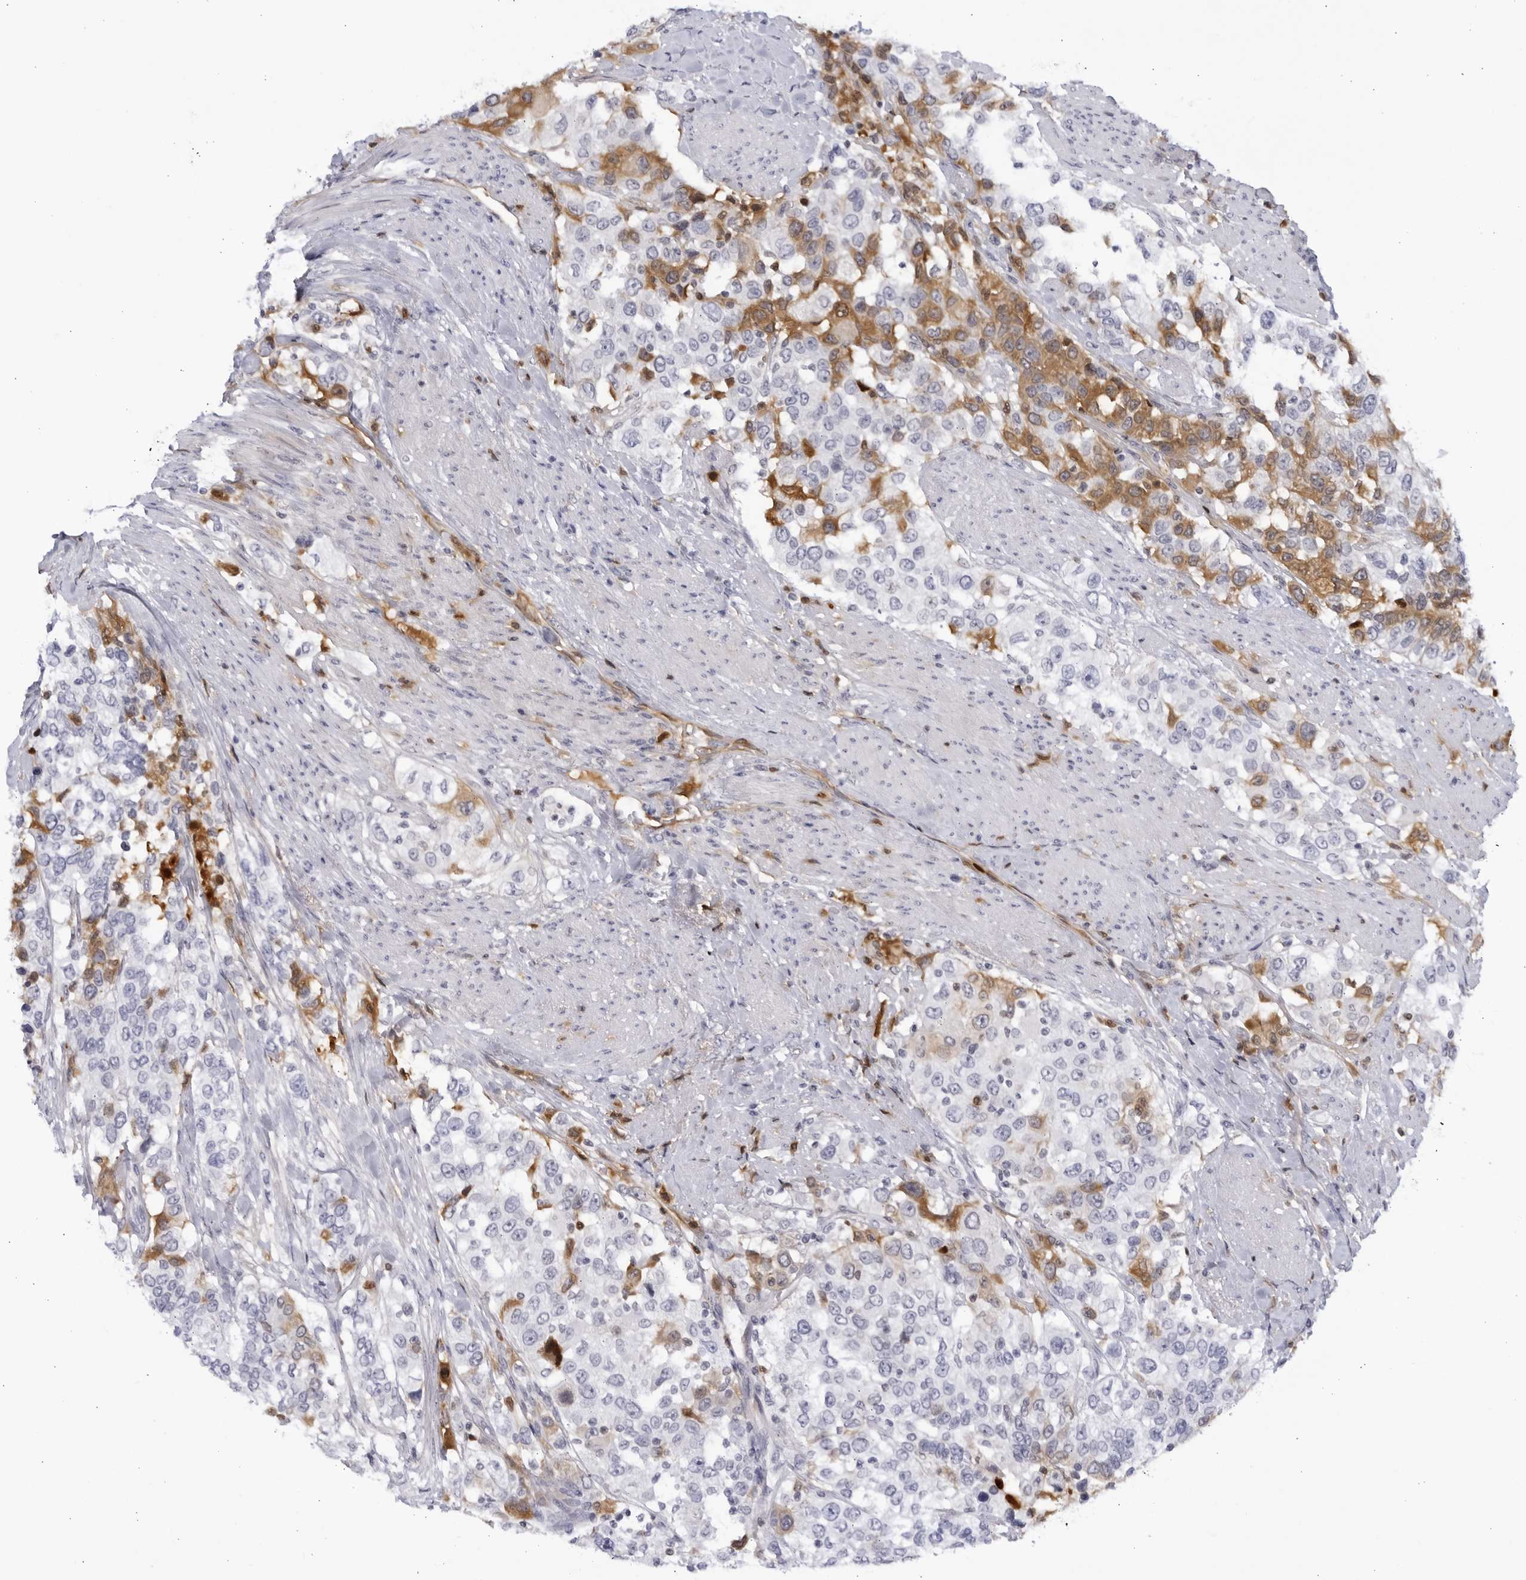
{"staining": {"intensity": "moderate", "quantity": "<25%", "location": "cytoplasmic/membranous"}, "tissue": "urothelial cancer", "cell_type": "Tumor cells", "image_type": "cancer", "snomed": [{"axis": "morphology", "description": "Urothelial carcinoma, High grade"}, {"axis": "topography", "description": "Urinary bladder"}], "caption": "Protein expression analysis of high-grade urothelial carcinoma reveals moderate cytoplasmic/membranous positivity in approximately <25% of tumor cells.", "gene": "CNBD1", "patient": {"sex": "female", "age": 80}}